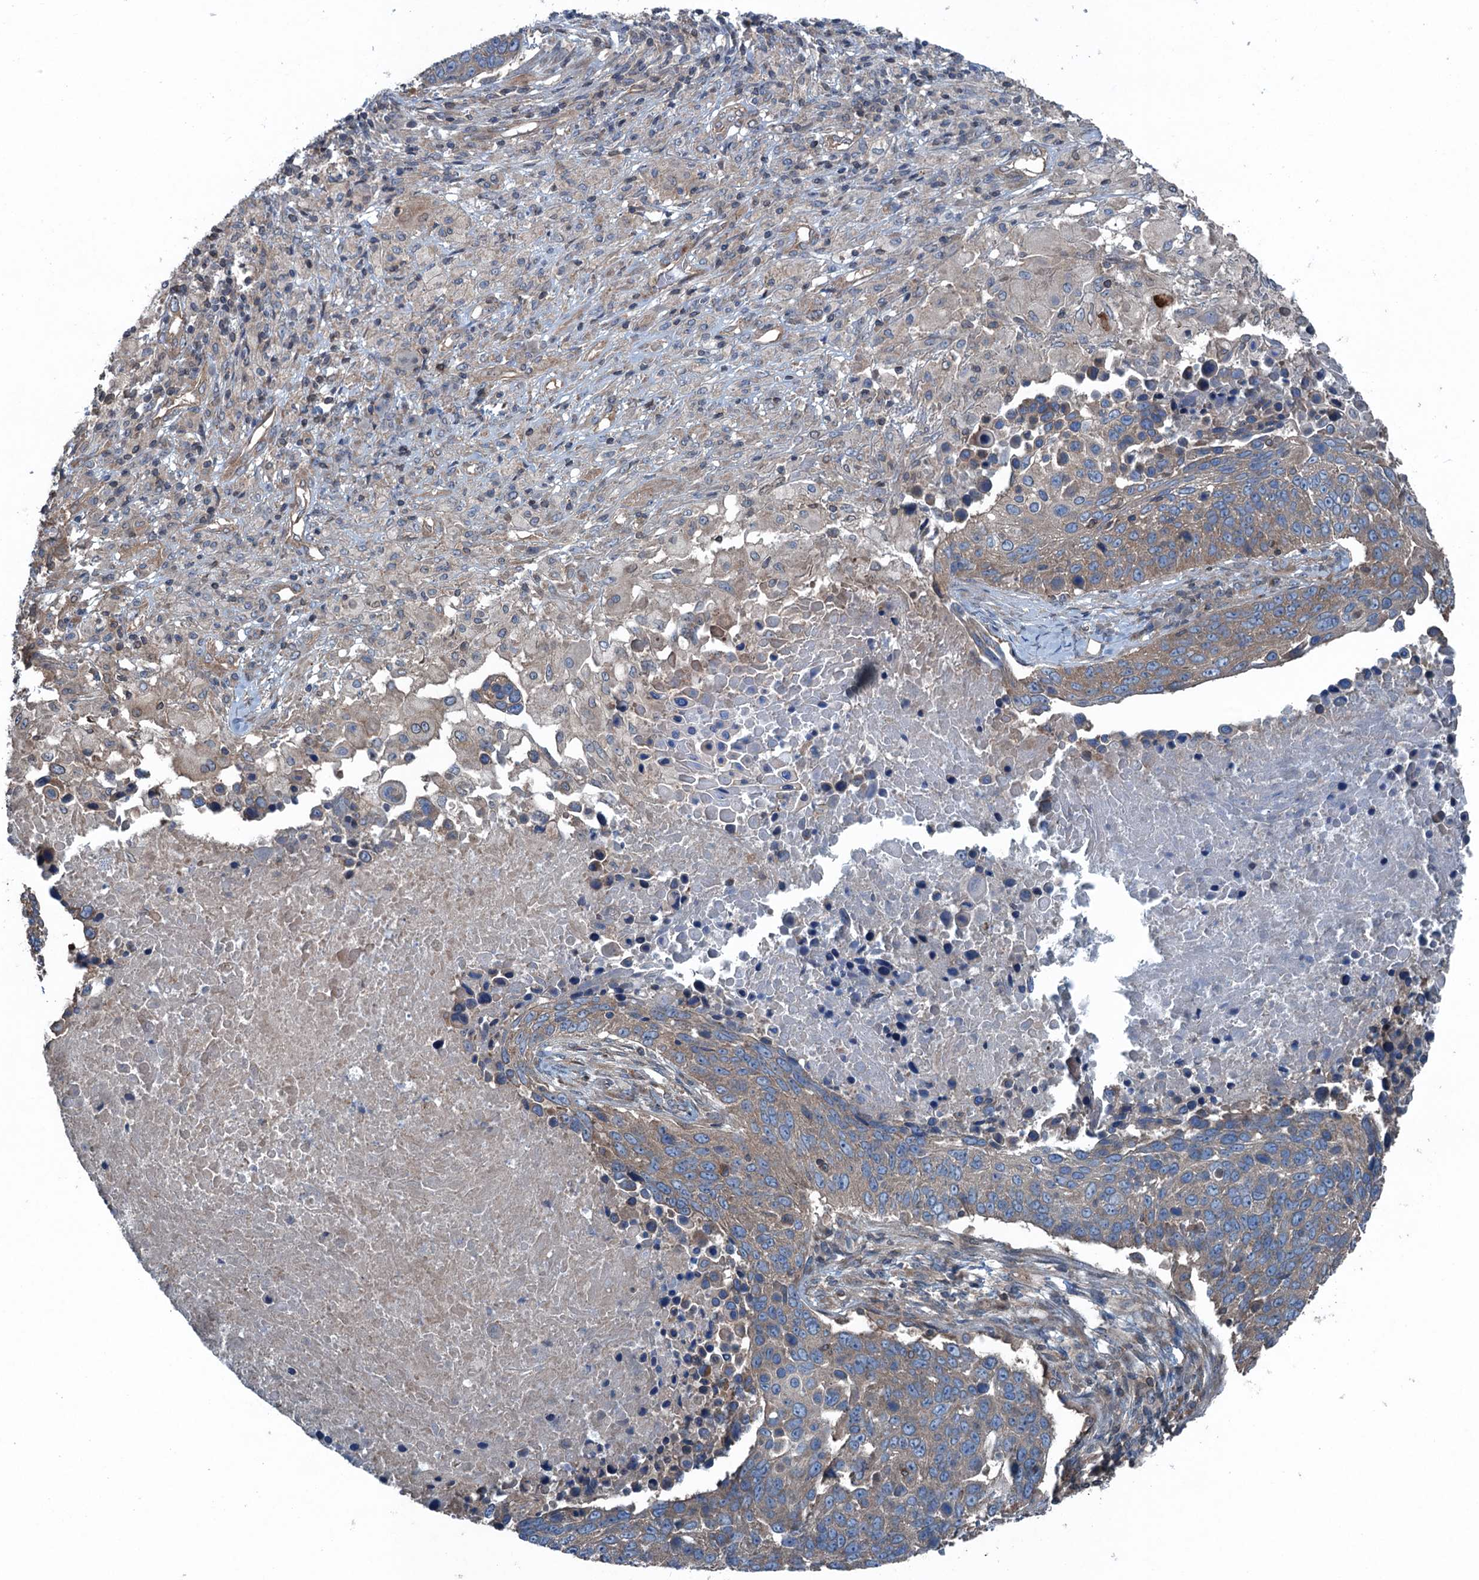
{"staining": {"intensity": "moderate", "quantity": "25%-75%", "location": "cytoplasmic/membranous"}, "tissue": "lung cancer", "cell_type": "Tumor cells", "image_type": "cancer", "snomed": [{"axis": "morphology", "description": "Normal tissue, NOS"}, {"axis": "morphology", "description": "Squamous cell carcinoma, NOS"}, {"axis": "topography", "description": "Lymph node"}, {"axis": "topography", "description": "Lung"}], "caption": "Squamous cell carcinoma (lung) stained for a protein shows moderate cytoplasmic/membranous positivity in tumor cells.", "gene": "TRAPPC8", "patient": {"sex": "male", "age": 66}}